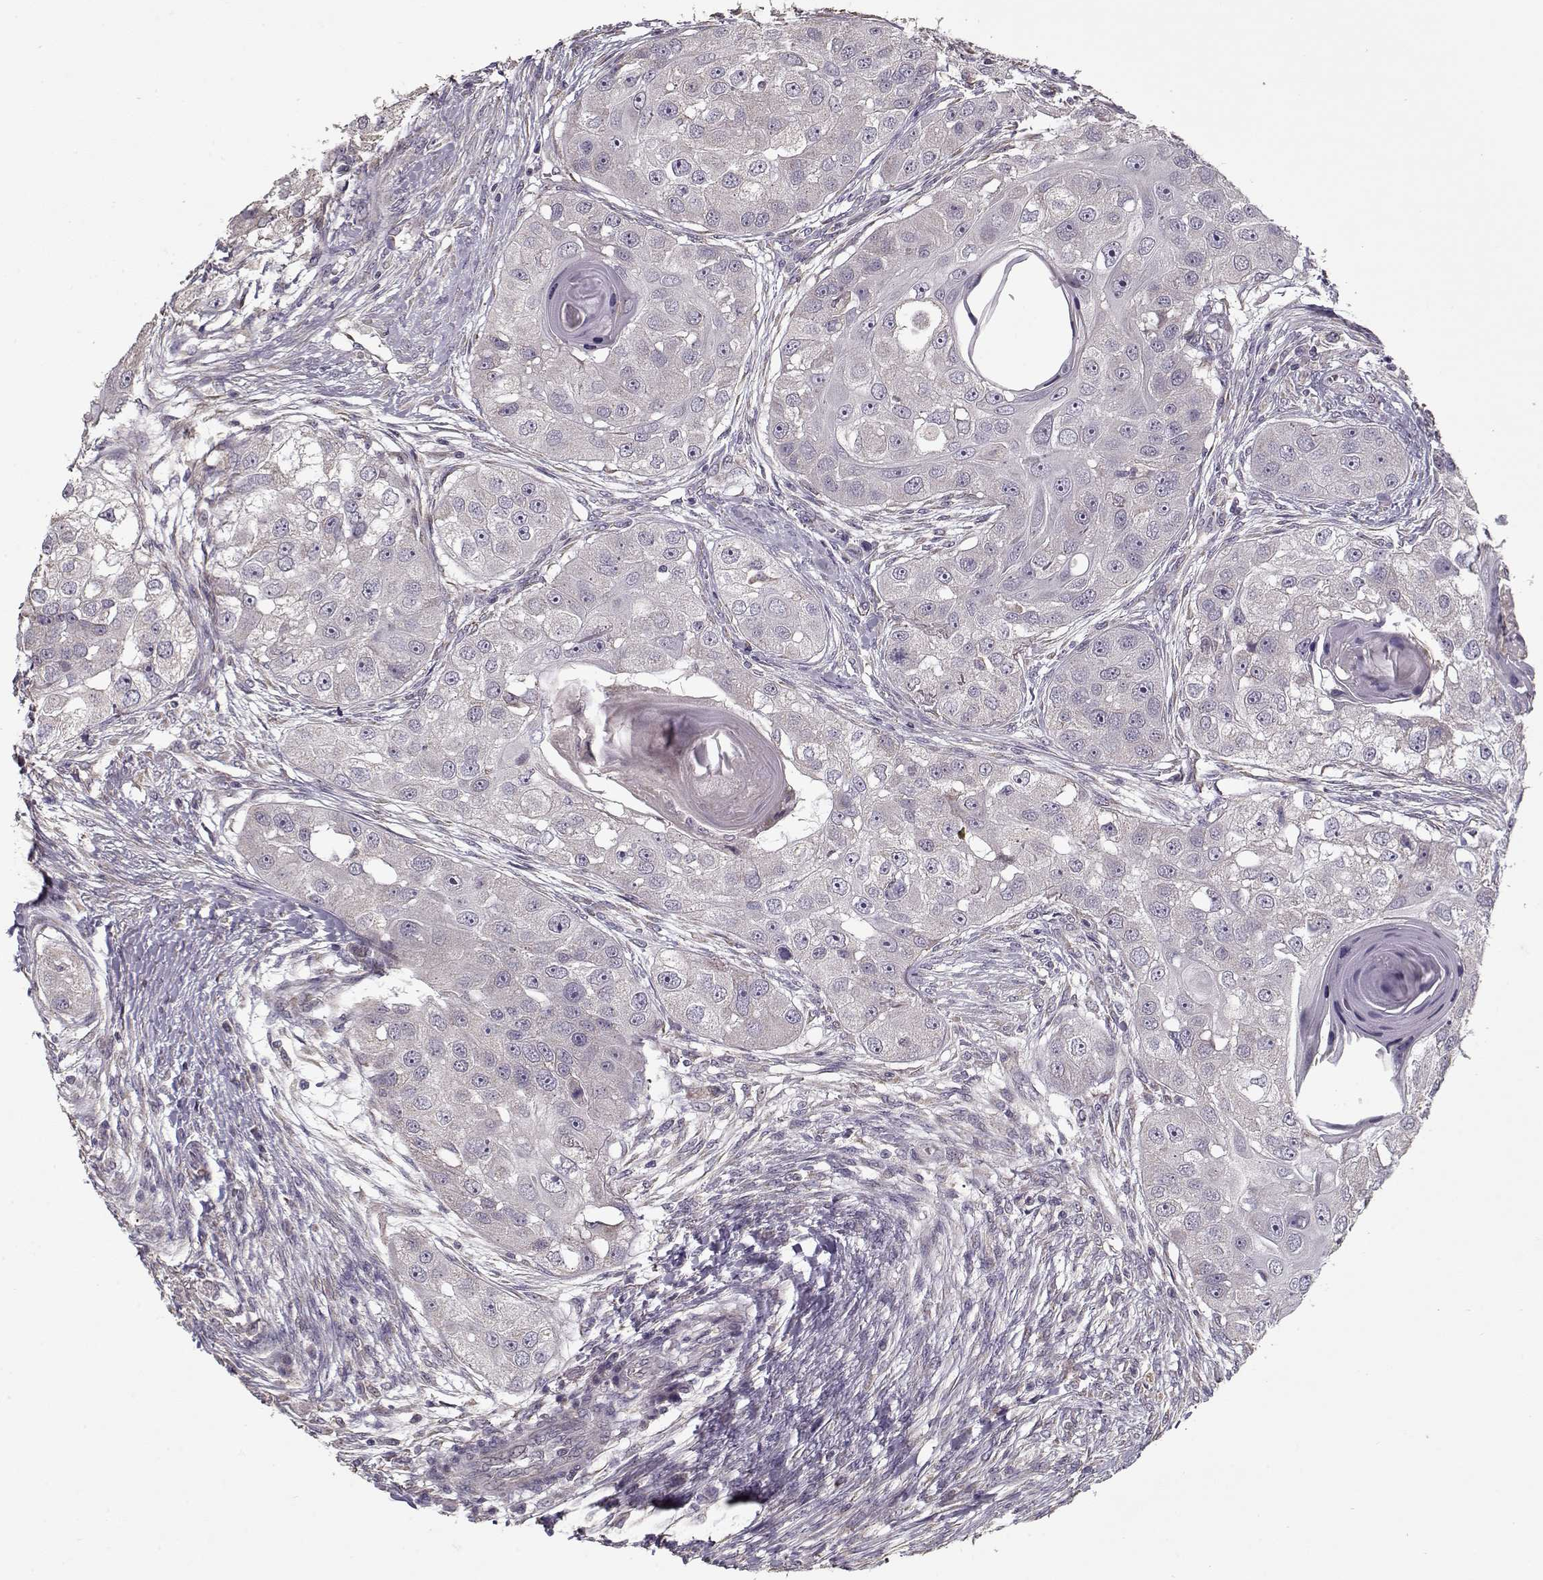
{"staining": {"intensity": "negative", "quantity": "none", "location": "none"}, "tissue": "head and neck cancer", "cell_type": "Tumor cells", "image_type": "cancer", "snomed": [{"axis": "morphology", "description": "Squamous cell carcinoma, NOS"}, {"axis": "topography", "description": "Head-Neck"}], "caption": "The immunohistochemistry photomicrograph has no significant staining in tumor cells of squamous cell carcinoma (head and neck) tissue. The staining was performed using DAB (3,3'-diaminobenzidine) to visualize the protein expression in brown, while the nuclei were stained in blue with hematoxylin (Magnification: 20x).", "gene": "LAMA2", "patient": {"sex": "male", "age": 51}}